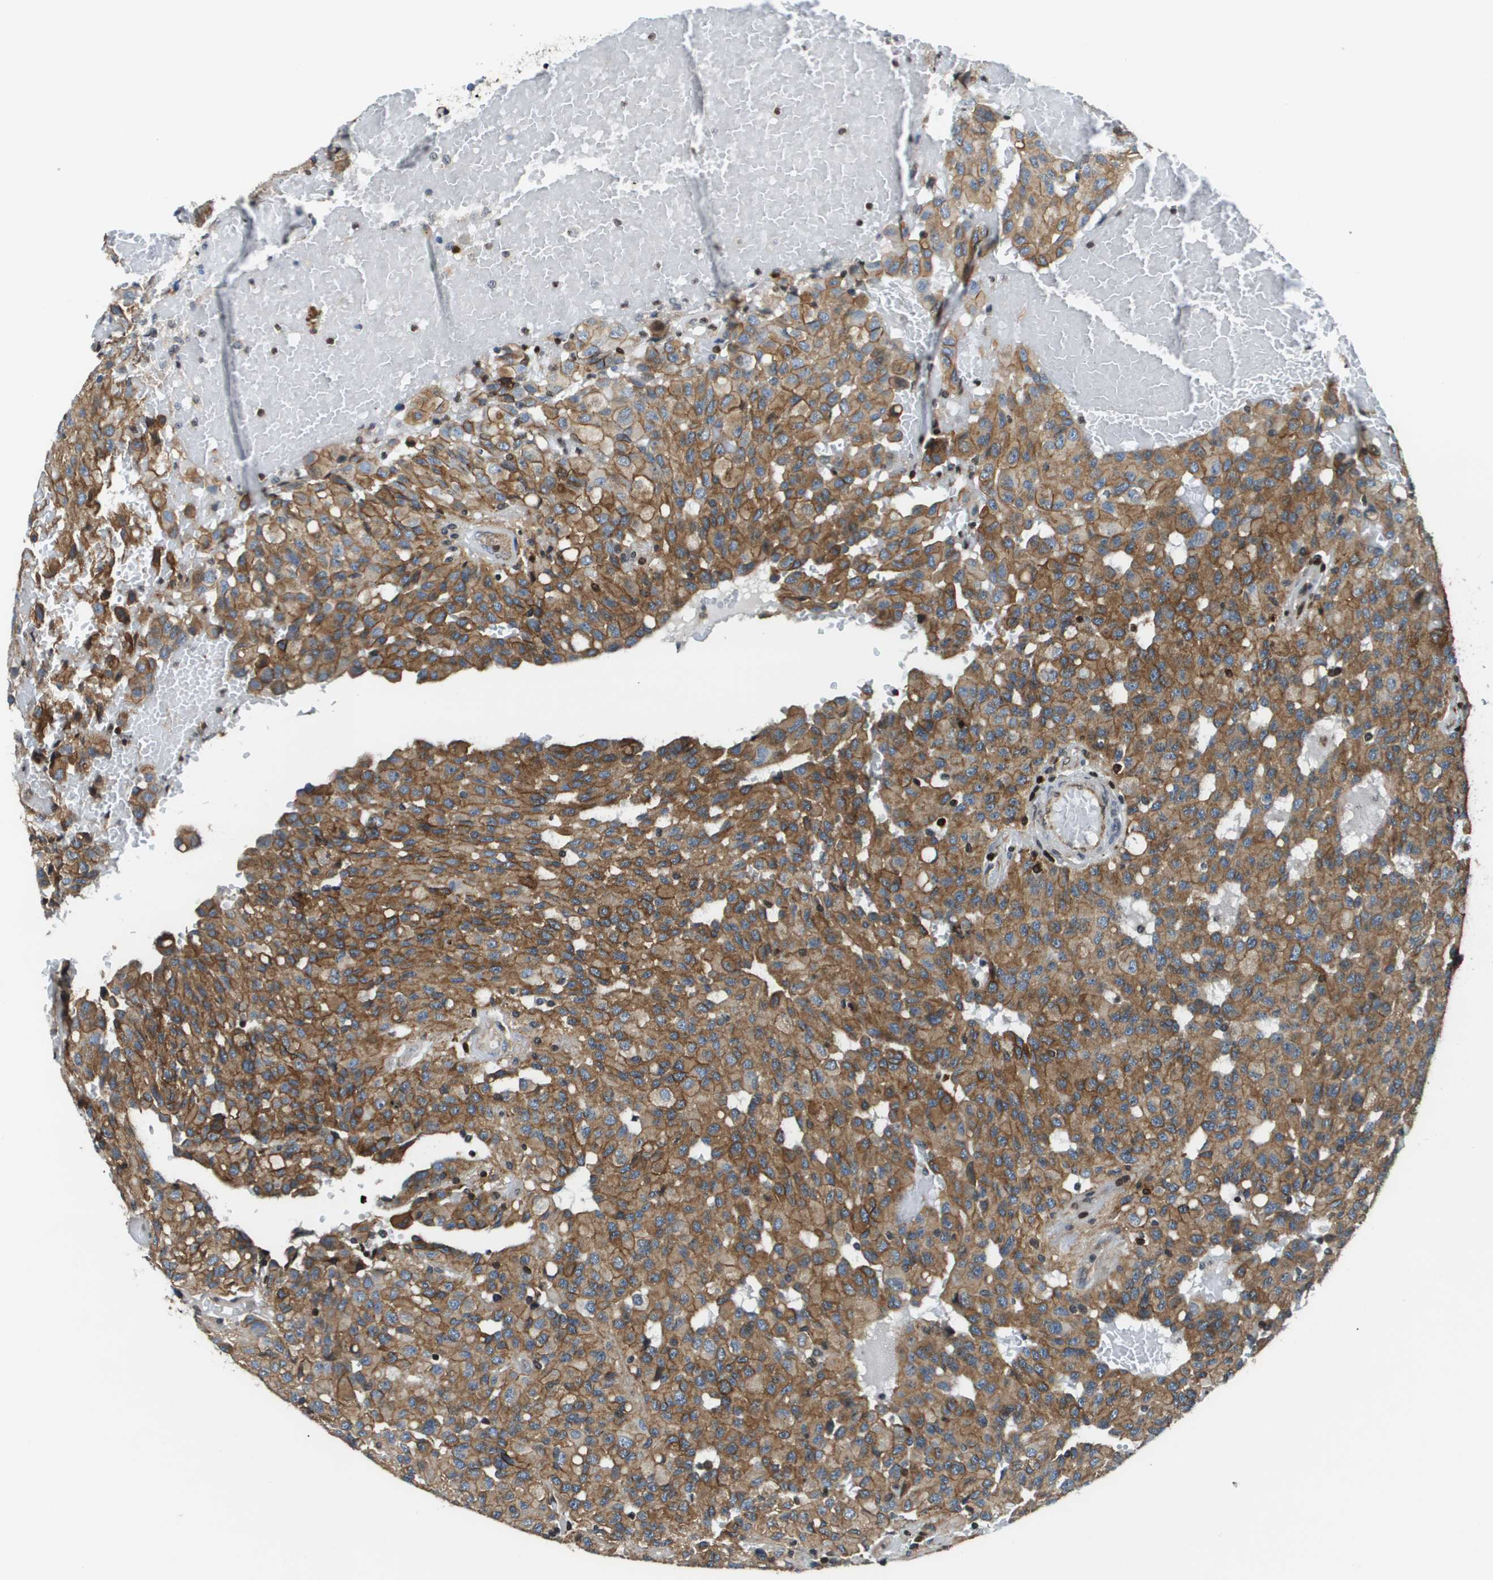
{"staining": {"intensity": "moderate", "quantity": ">75%", "location": "cytoplasmic/membranous"}, "tissue": "glioma", "cell_type": "Tumor cells", "image_type": "cancer", "snomed": [{"axis": "morphology", "description": "Glioma, malignant, High grade"}, {"axis": "topography", "description": "Brain"}], "caption": "A histopathology image of glioma stained for a protein shows moderate cytoplasmic/membranous brown staining in tumor cells.", "gene": "ESYT1", "patient": {"sex": "male", "age": 32}}